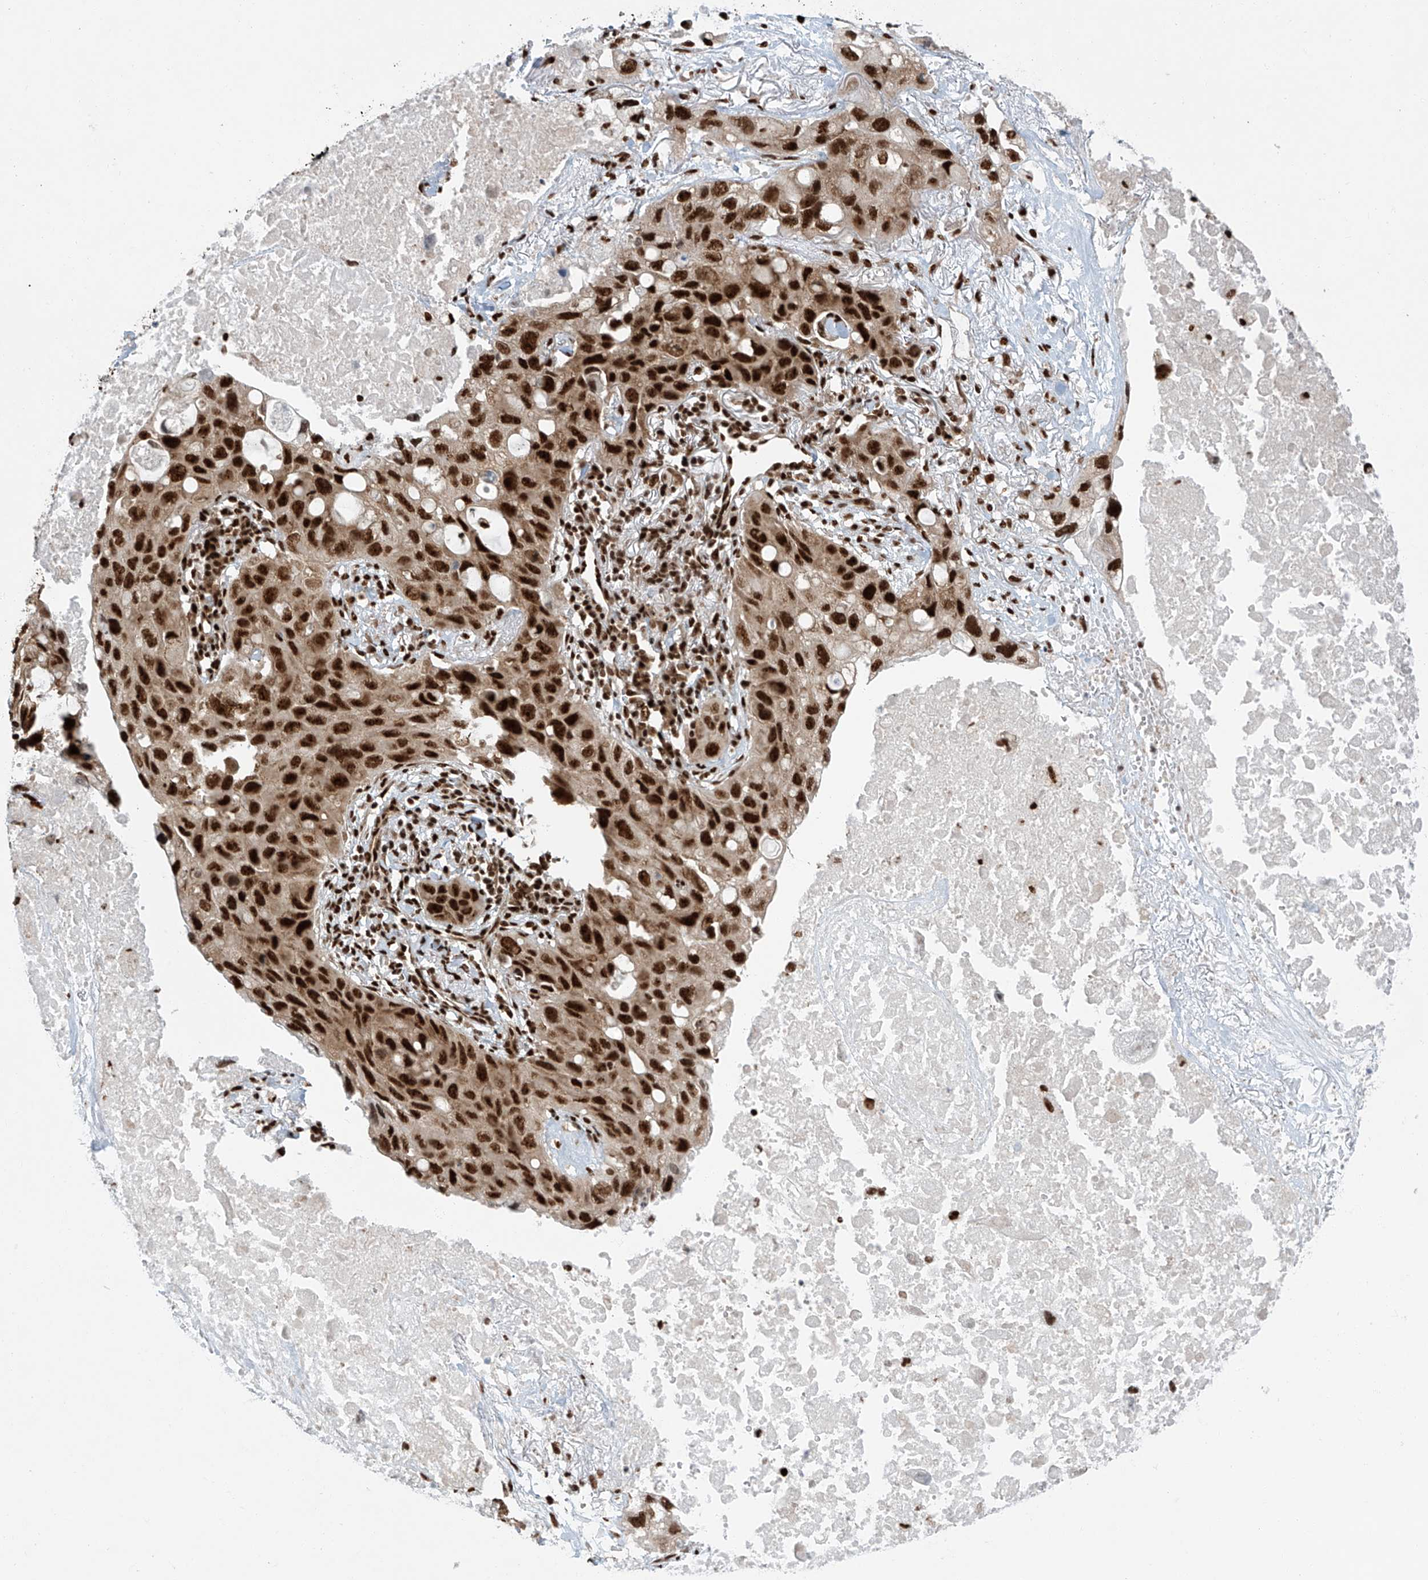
{"staining": {"intensity": "strong", "quantity": ">75%", "location": "nuclear"}, "tissue": "lung cancer", "cell_type": "Tumor cells", "image_type": "cancer", "snomed": [{"axis": "morphology", "description": "Squamous cell carcinoma, NOS"}, {"axis": "topography", "description": "Lung"}], "caption": "Brown immunohistochemical staining in lung cancer shows strong nuclear positivity in approximately >75% of tumor cells.", "gene": "FAM193B", "patient": {"sex": "female", "age": 73}}